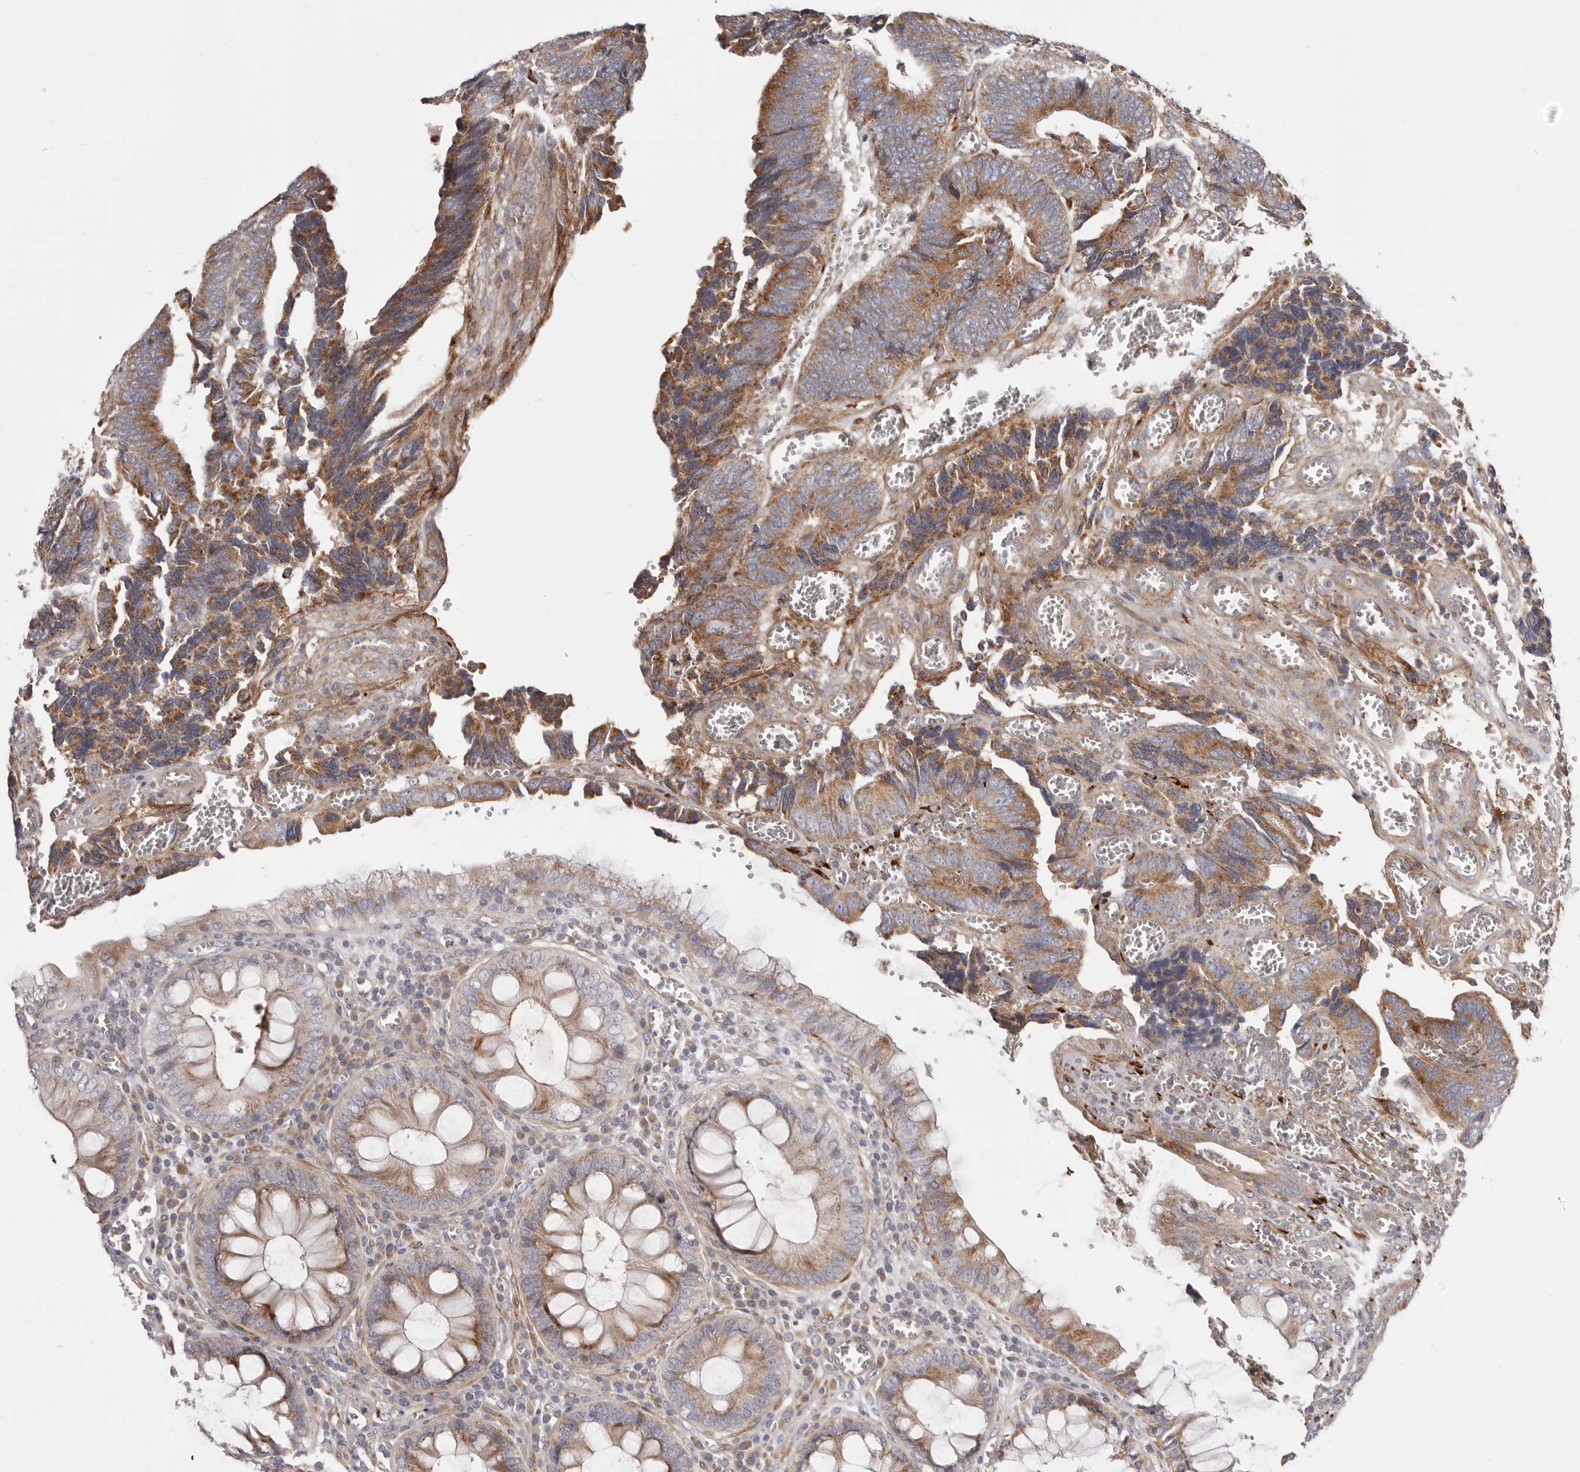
{"staining": {"intensity": "moderate", "quantity": ">75%", "location": "cytoplasmic/membranous"}, "tissue": "colorectal cancer", "cell_type": "Tumor cells", "image_type": "cancer", "snomed": [{"axis": "morphology", "description": "Adenocarcinoma, NOS"}, {"axis": "topography", "description": "Colon"}], "caption": "Protein expression analysis of human colorectal cancer (adenocarcinoma) reveals moderate cytoplasmic/membranous positivity in about >75% of tumor cells. Ihc stains the protein of interest in brown and the nuclei are stained blue.", "gene": "MRPS10", "patient": {"sex": "male", "age": 72}}